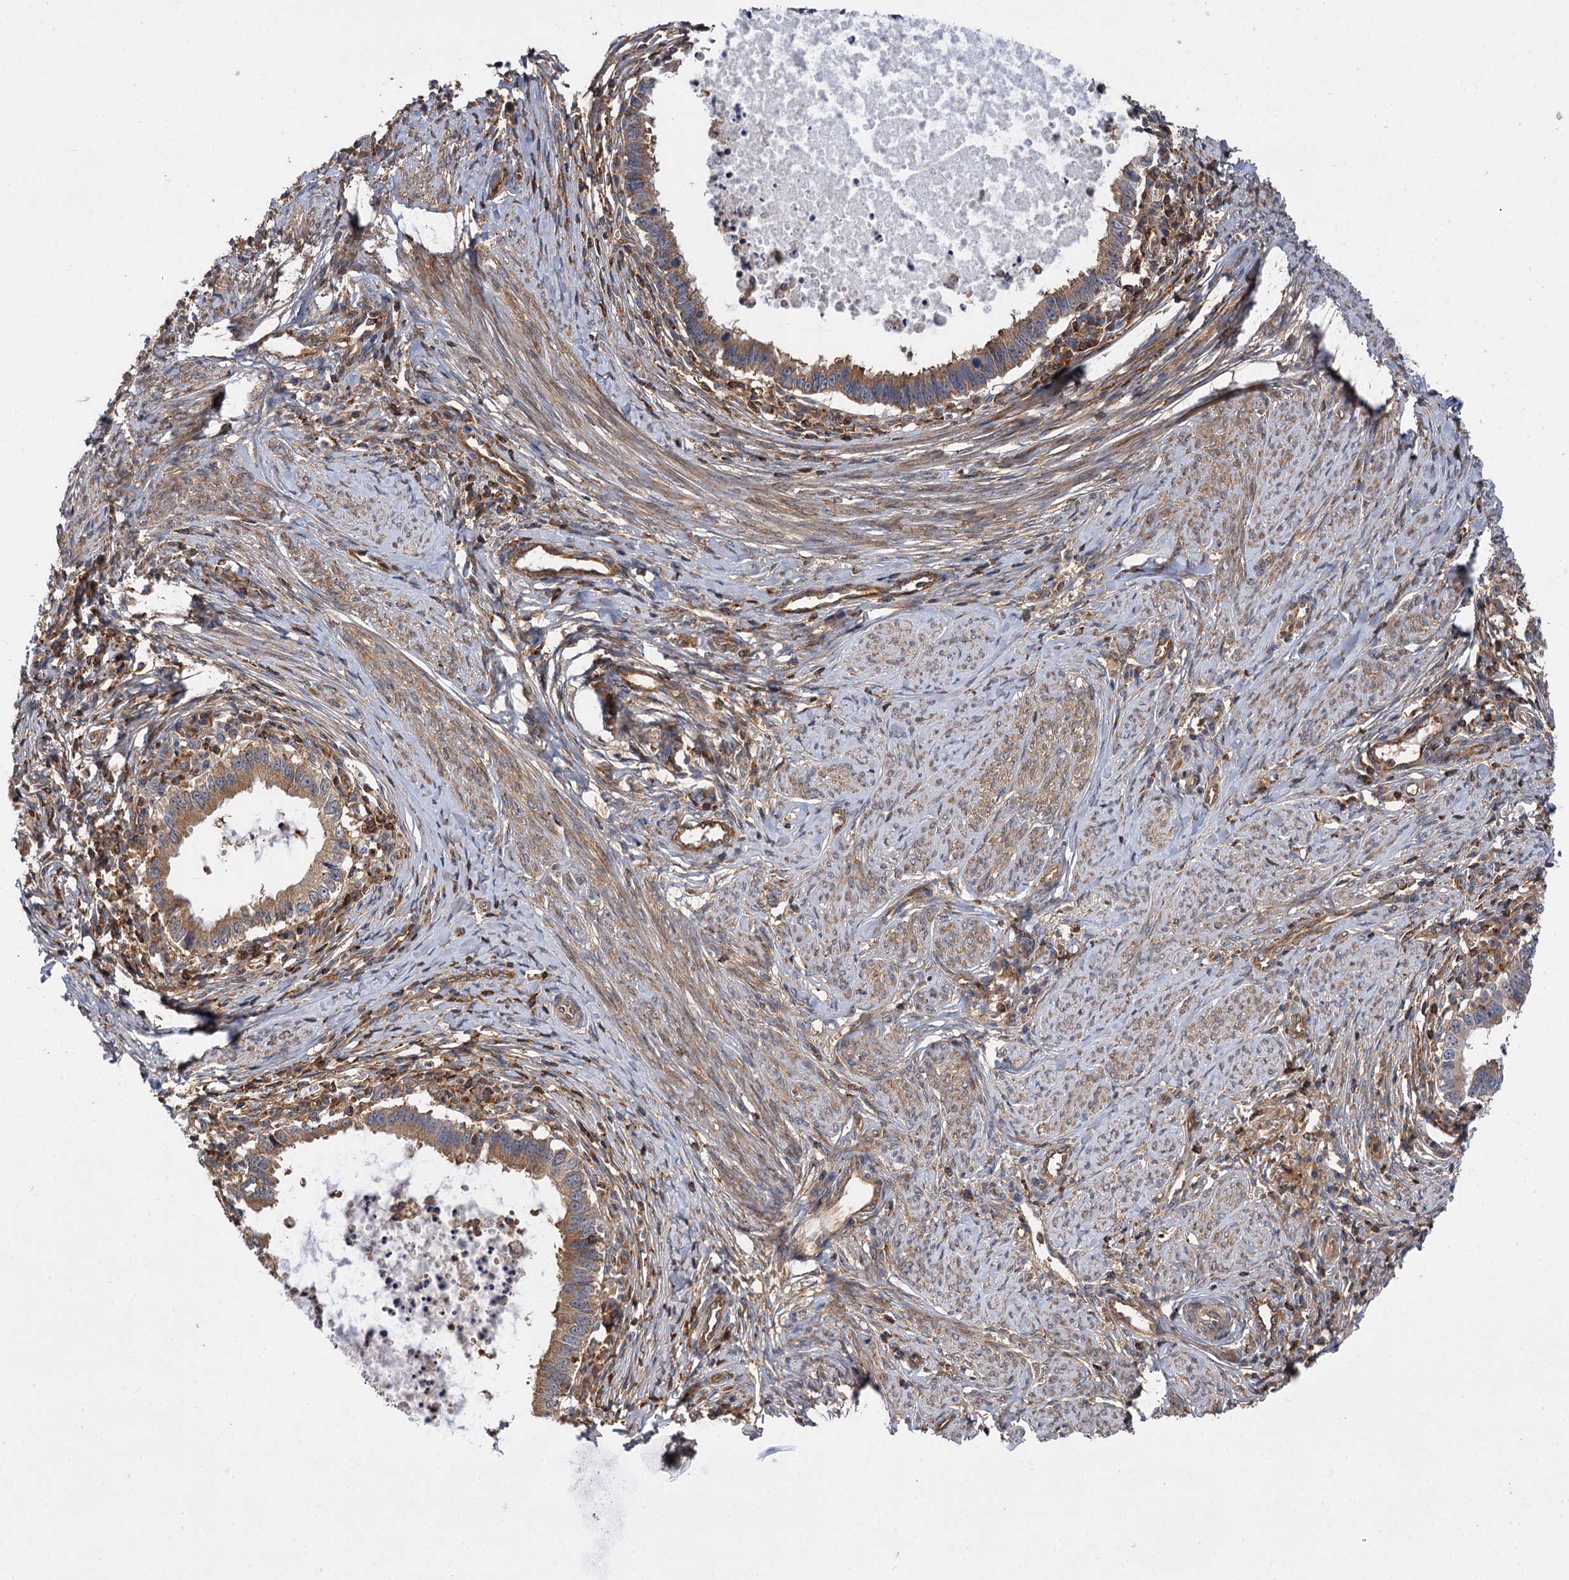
{"staining": {"intensity": "moderate", "quantity": ">75%", "location": "cytoplasmic/membranous"}, "tissue": "cervical cancer", "cell_type": "Tumor cells", "image_type": "cancer", "snomed": [{"axis": "morphology", "description": "Adenocarcinoma, NOS"}, {"axis": "topography", "description": "Cervix"}], "caption": "High-magnification brightfield microscopy of cervical cancer stained with DAB (brown) and counterstained with hematoxylin (blue). tumor cells exhibit moderate cytoplasmic/membranous expression is appreciated in about>75% of cells.", "gene": "PACS1", "patient": {"sex": "female", "age": 36}}